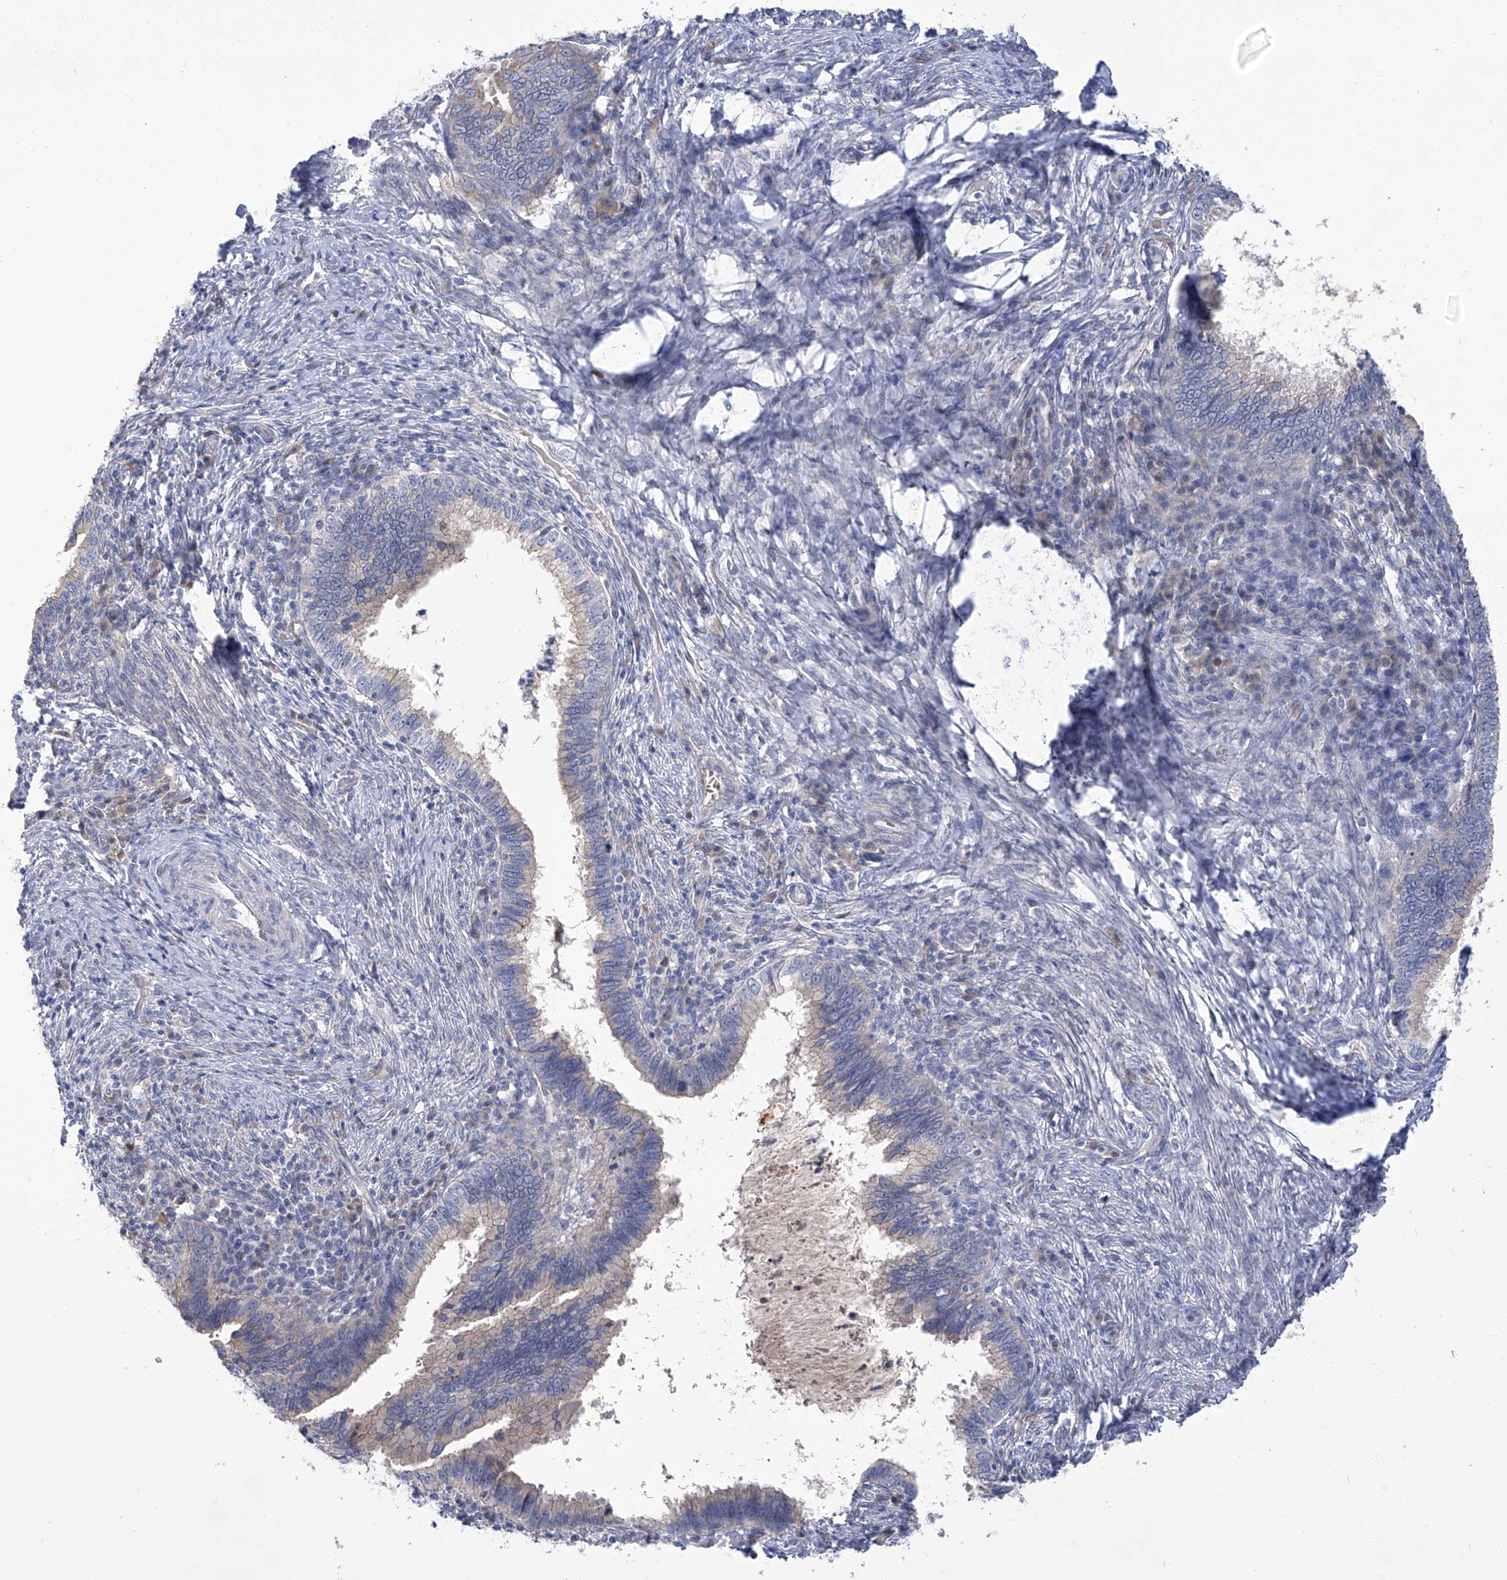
{"staining": {"intensity": "negative", "quantity": "none", "location": "none"}, "tissue": "cervical cancer", "cell_type": "Tumor cells", "image_type": "cancer", "snomed": [{"axis": "morphology", "description": "Adenocarcinoma, NOS"}, {"axis": "topography", "description": "Cervix"}], "caption": "The IHC photomicrograph has no significant expression in tumor cells of cervical adenocarcinoma tissue.", "gene": "PARD3", "patient": {"sex": "female", "age": 36}}